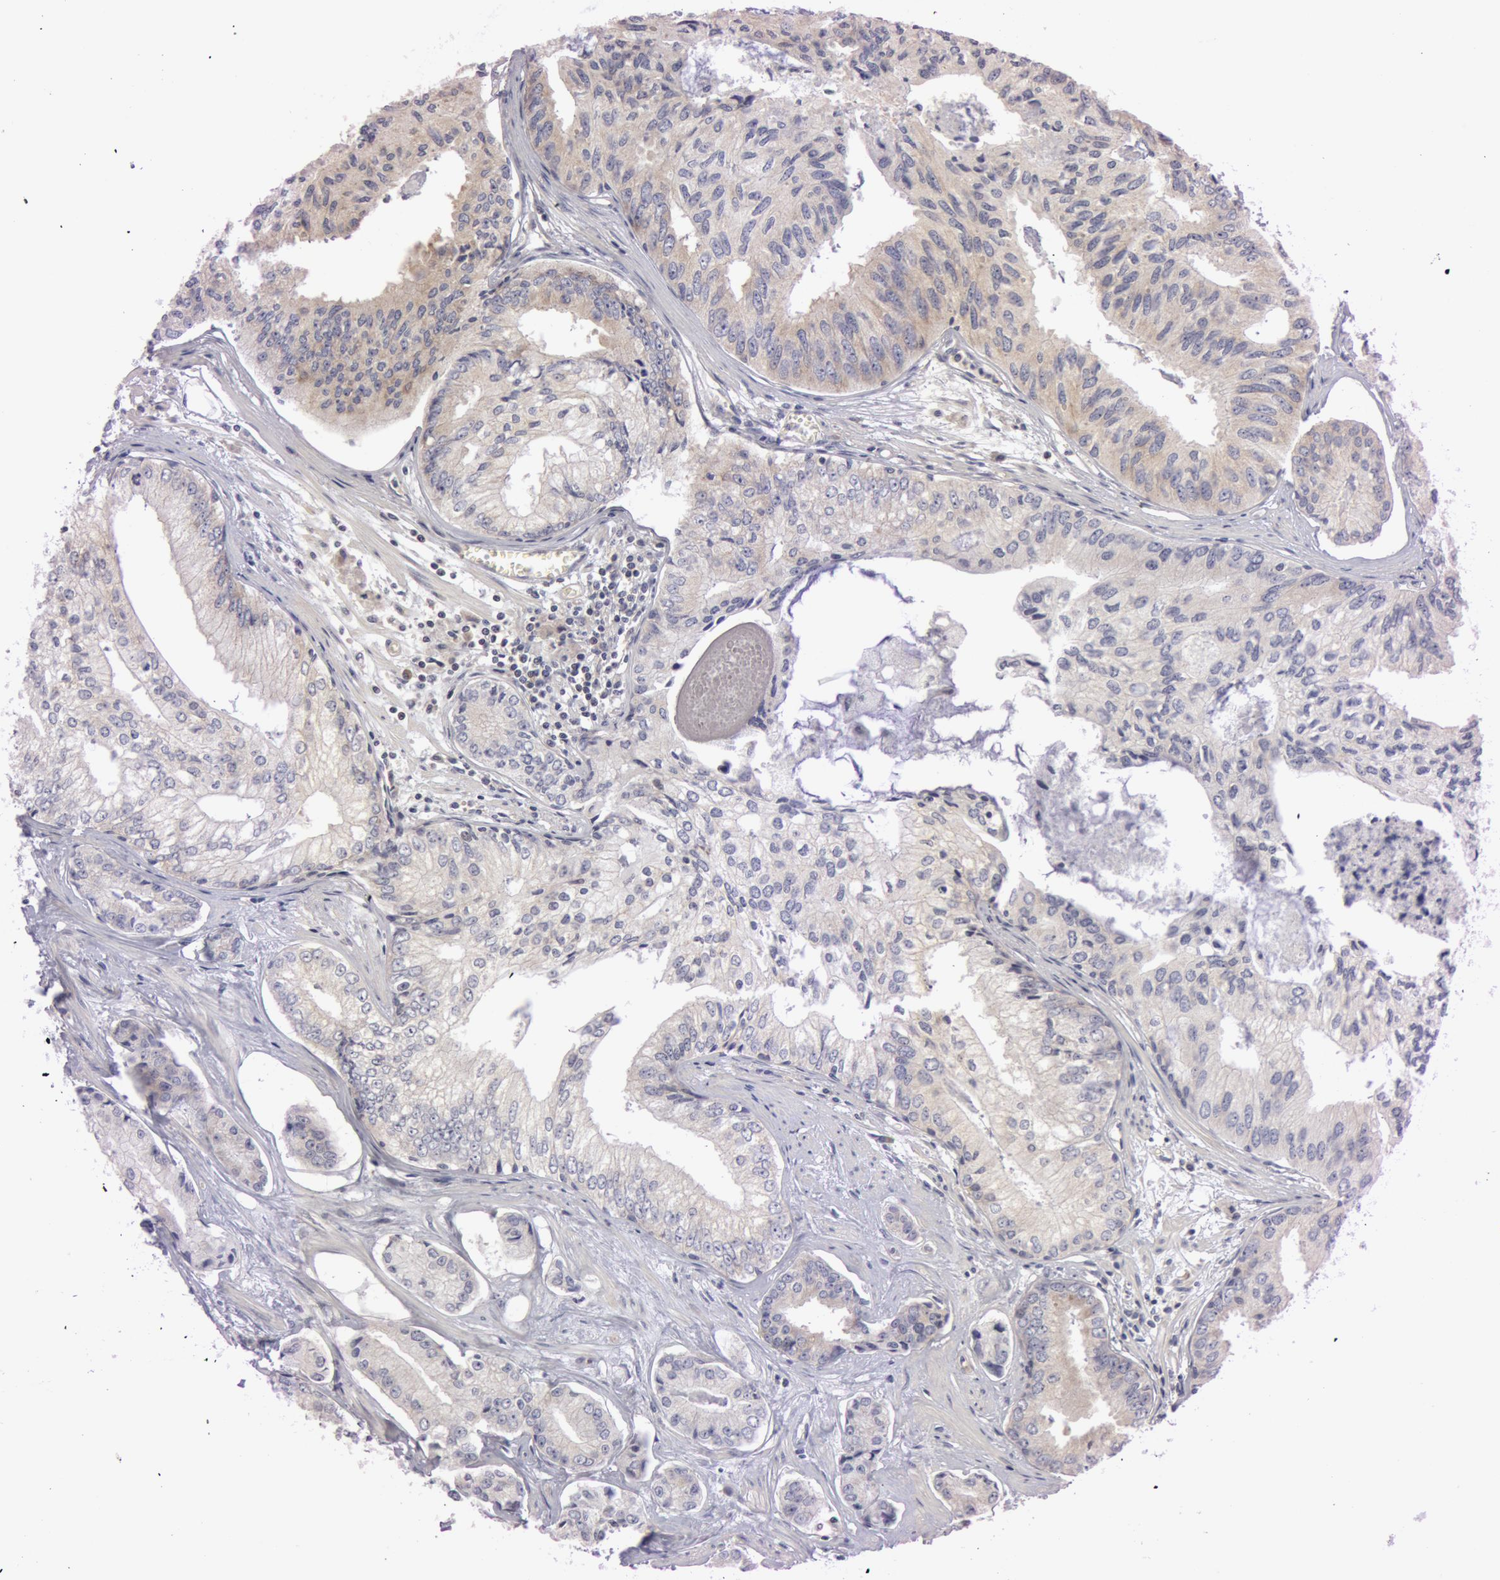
{"staining": {"intensity": "weak", "quantity": "25%-75%", "location": "cytoplasmic/membranous"}, "tissue": "prostate cancer", "cell_type": "Tumor cells", "image_type": "cancer", "snomed": [{"axis": "morphology", "description": "Adenocarcinoma, High grade"}, {"axis": "topography", "description": "Prostate"}], "caption": "A histopathology image of human high-grade adenocarcinoma (prostate) stained for a protein demonstrates weak cytoplasmic/membranous brown staining in tumor cells. (DAB (3,3'-diaminobenzidine) IHC with brightfield microscopy, high magnification).", "gene": "RALGAPA1", "patient": {"sex": "male", "age": 56}}